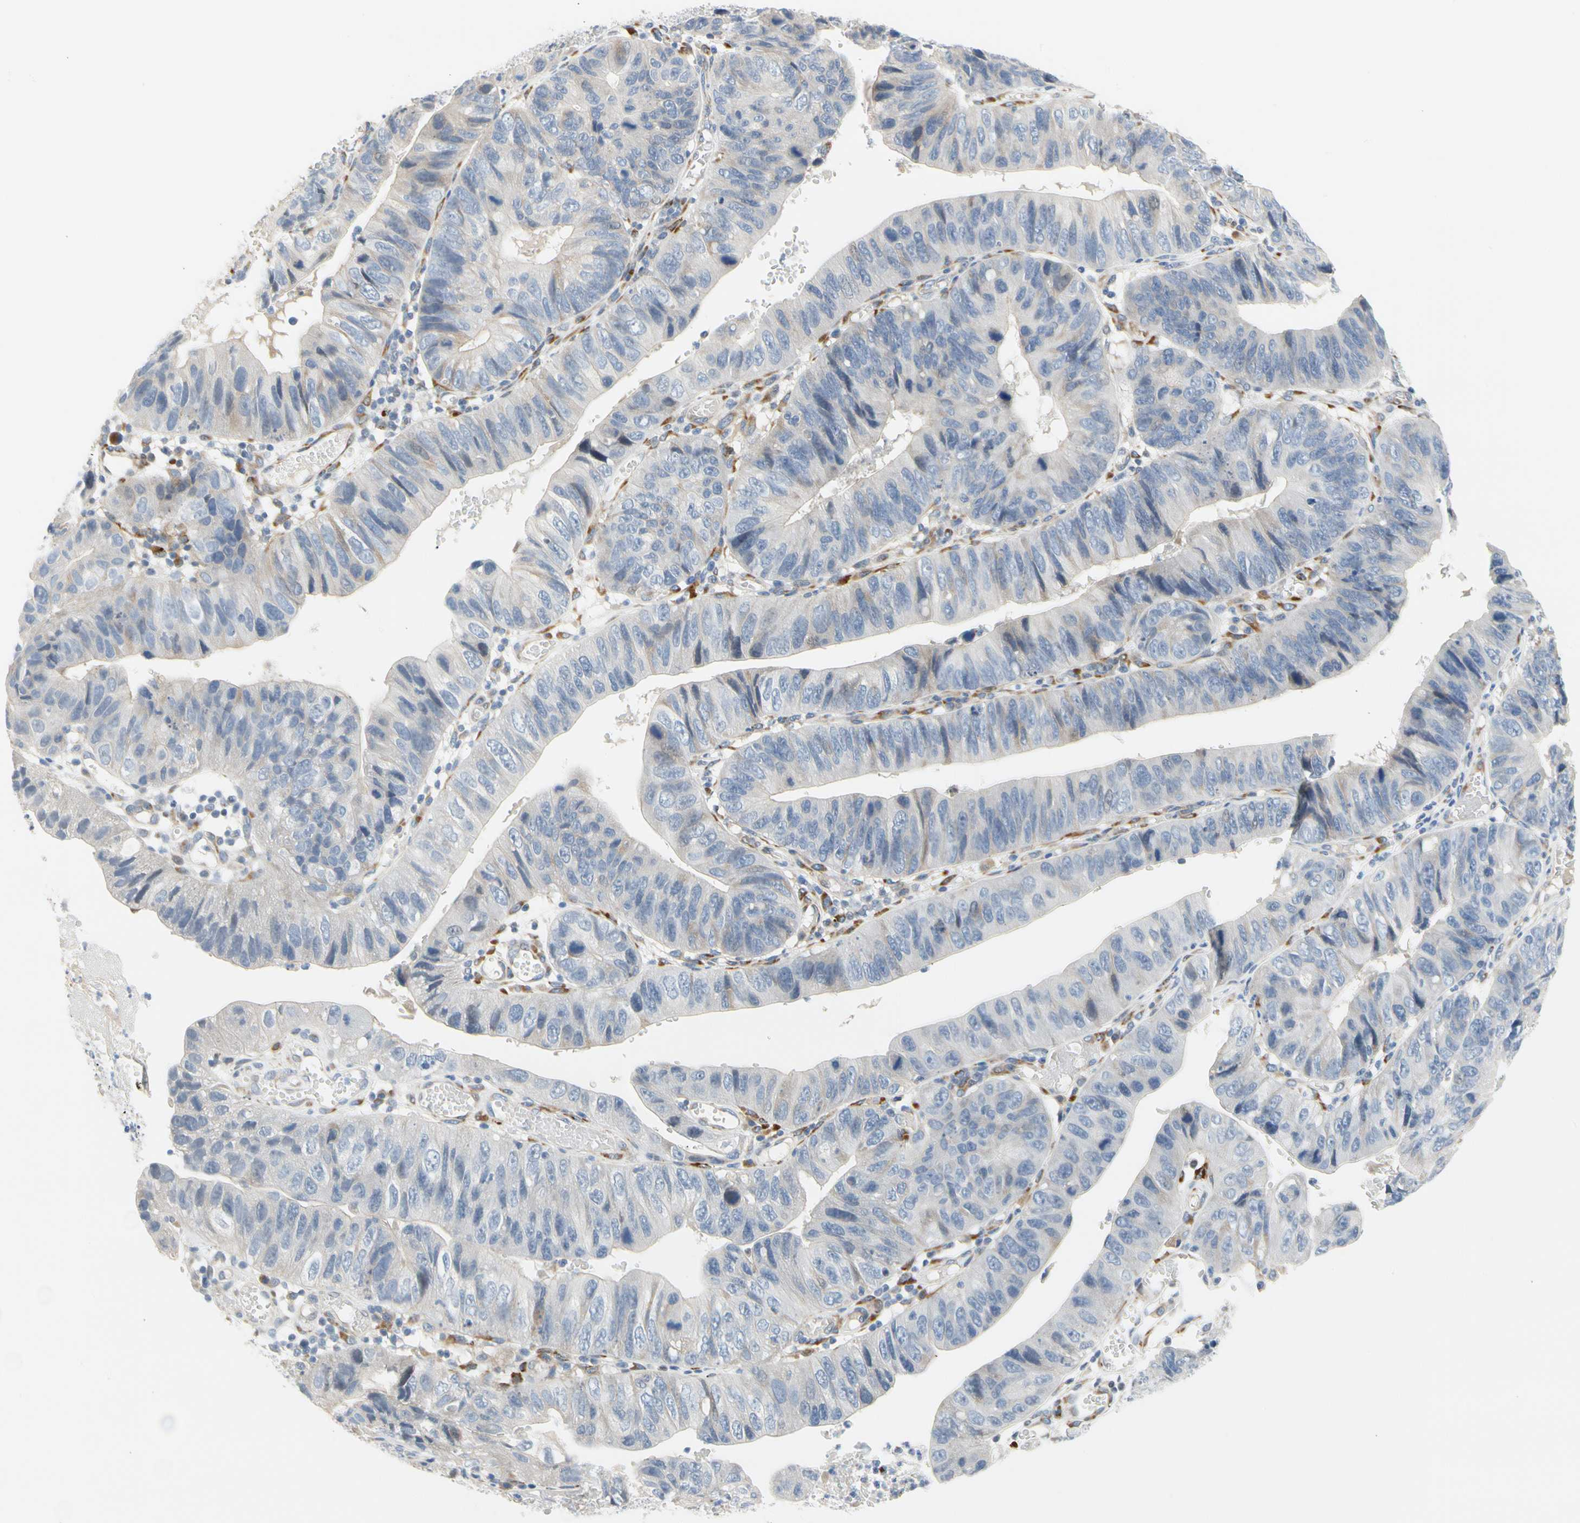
{"staining": {"intensity": "negative", "quantity": "none", "location": "none"}, "tissue": "stomach cancer", "cell_type": "Tumor cells", "image_type": "cancer", "snomed": [{"axis": "morphology", "description": "Adenocarcinoma, NOS"}, {"axis": "topography", "description": "Stomach"}], "caption": "Stomach cancer stained for a protein using immunohistochemistry (IHC) exhibits no expression tumor cells.", "gene": "ZNF236", "patient": {"sex": "male", "age": 59}}